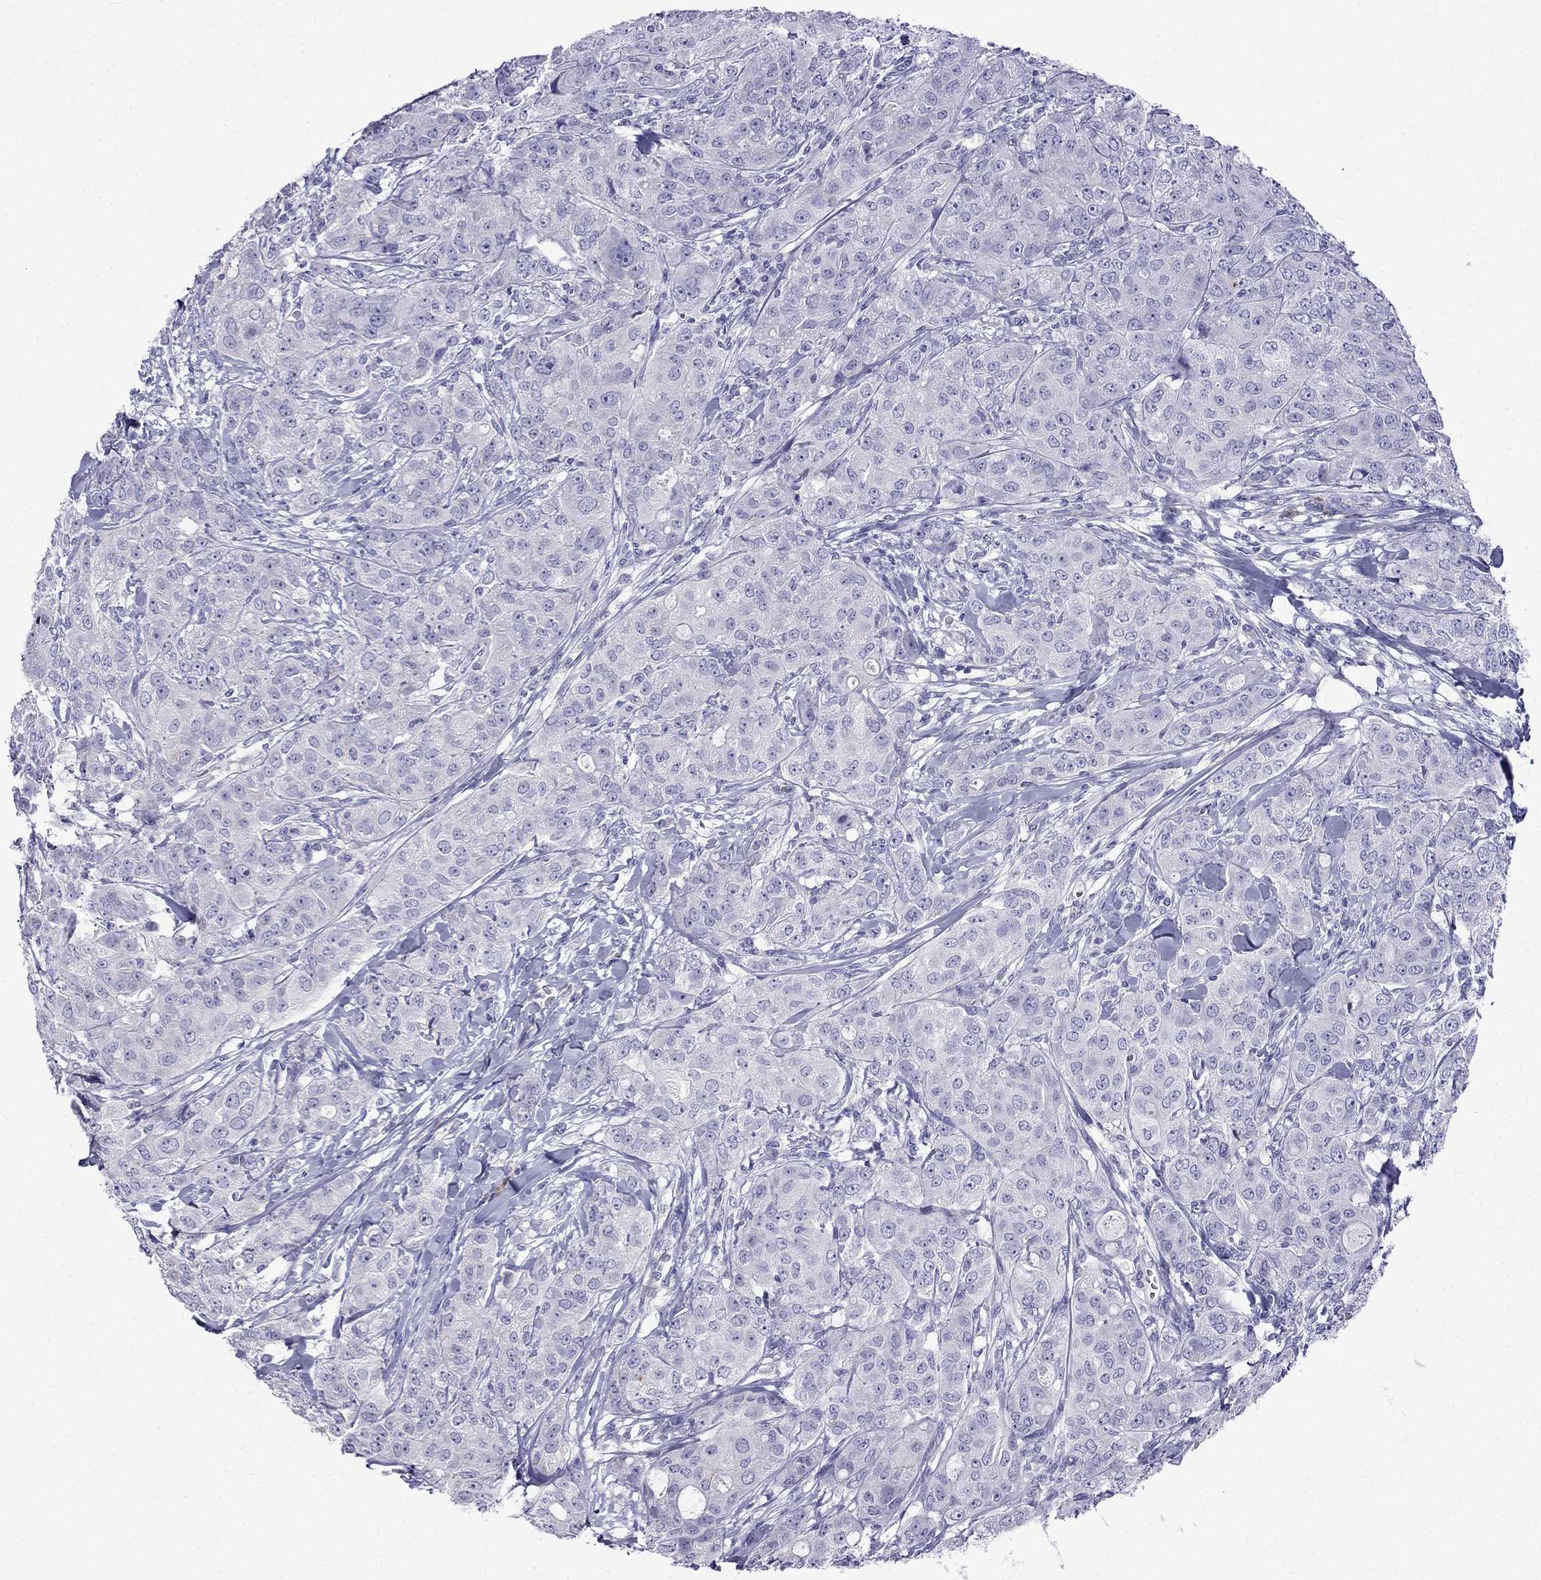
{"staining": {"intensity": "negative", "quantity": "none", "location": "none"}, "tissue": "breast cancer", "cell_type": "Tumor cells", "image_type": "cancer", "snomed": [{"axis": "morphology", "description": "Duct carcinoma"}, {"axis": "topography", "description": "Breast"}], "caption": "Micrograph shows no protein positivity in tumor cells of breast cancer tissue.", "gene": "PATE1", "patient": {"sex": "female", "age": 43}}